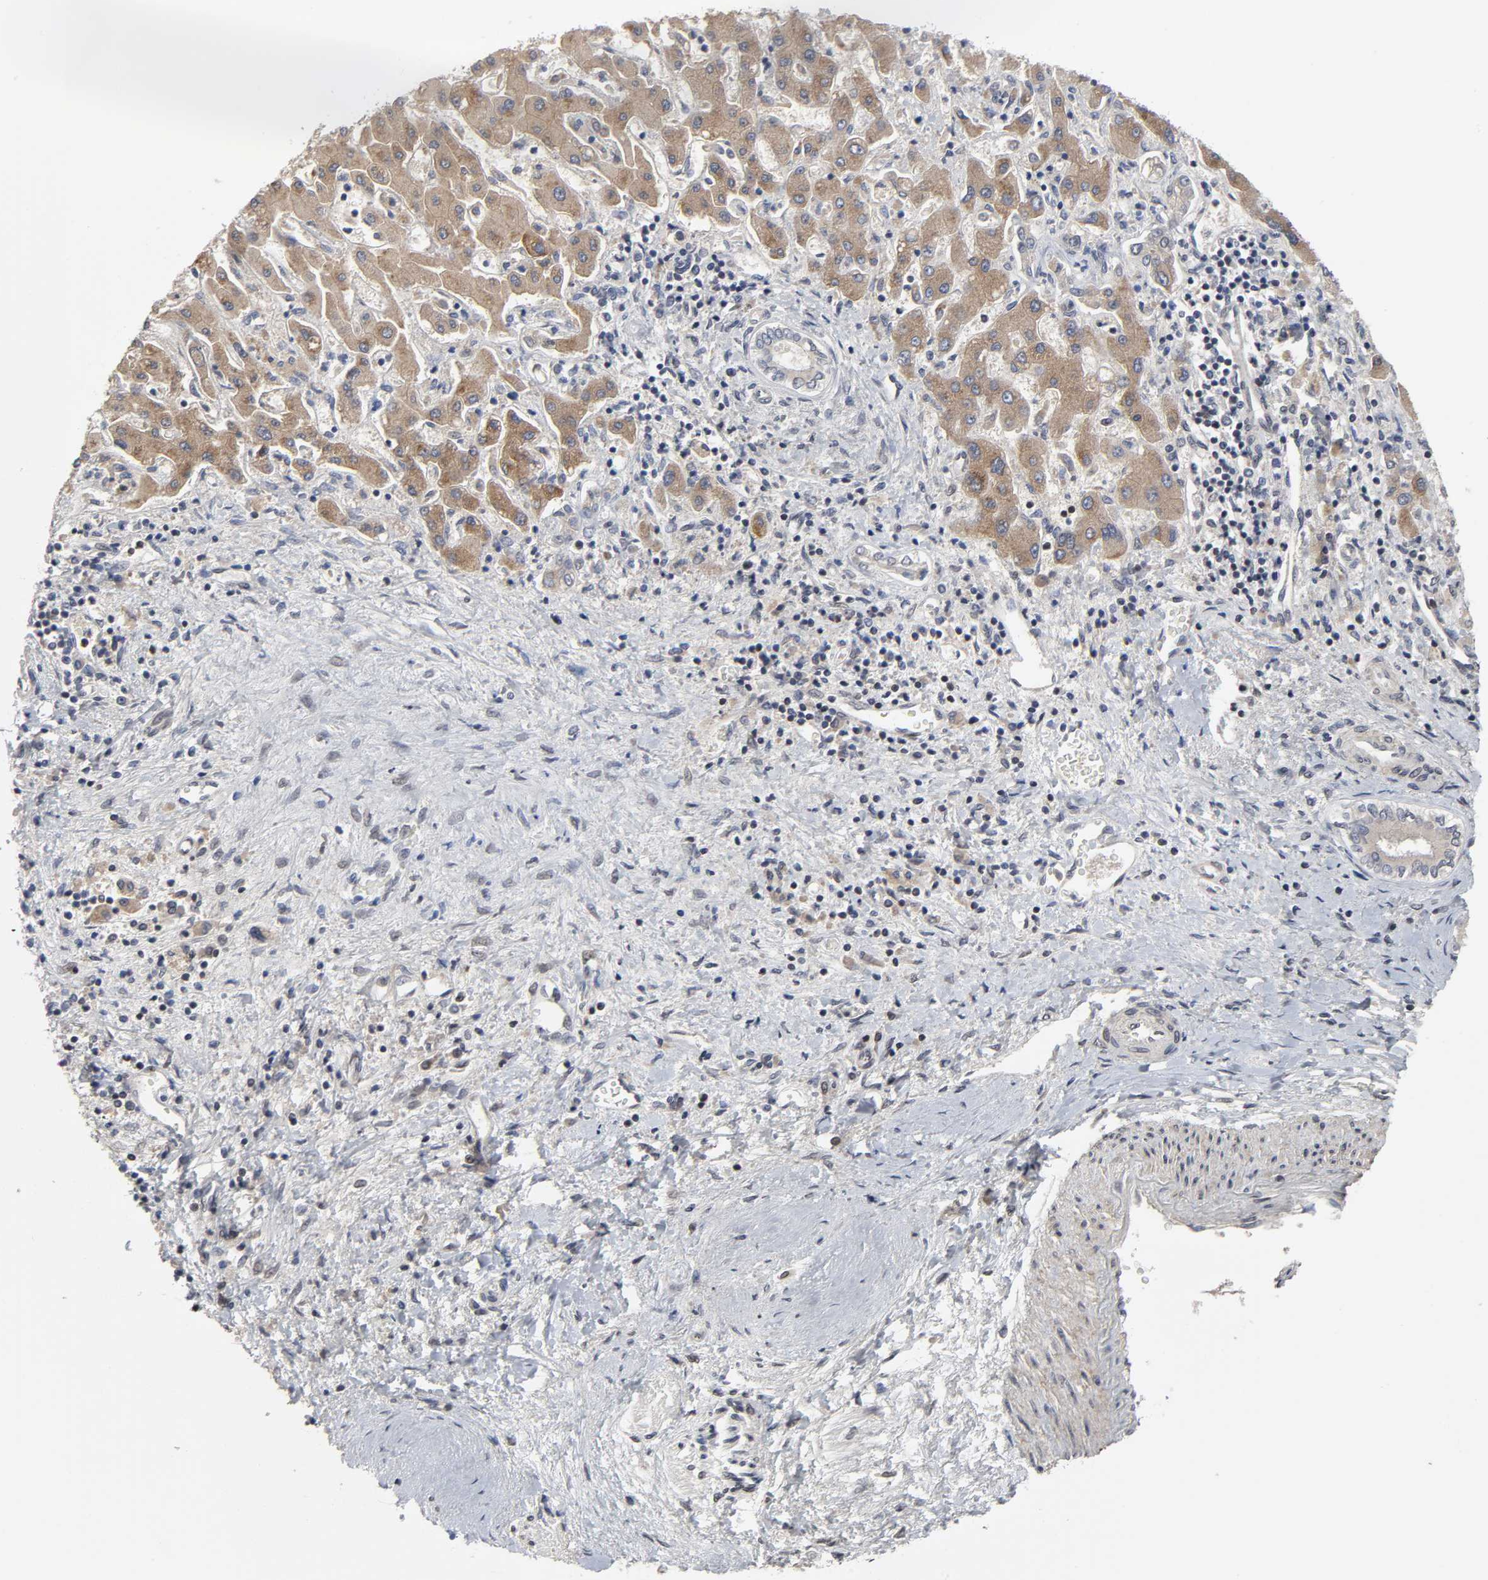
{"staining": {"intensity": "moderate", "quantity": ">75%", "location": "cytoplasmic/membranous"}, "tissue": "liver cancer", "cell_type": "Tumor cells", "image_type": "cancer", "snomed": [{"axis": "morphology", "description": "Cholangiocarcinoma"}, {"axis": "topography", "description": "Liver"}], "caption": "Immunohistochemical staining of liver cancer (cholangiocarcinoma) displays moderate cytoplasmic/membranous protein positivity in about >75% of tumor cells.", "gene": "CPN2", "patient": {"sex": "male", "age": 50}}